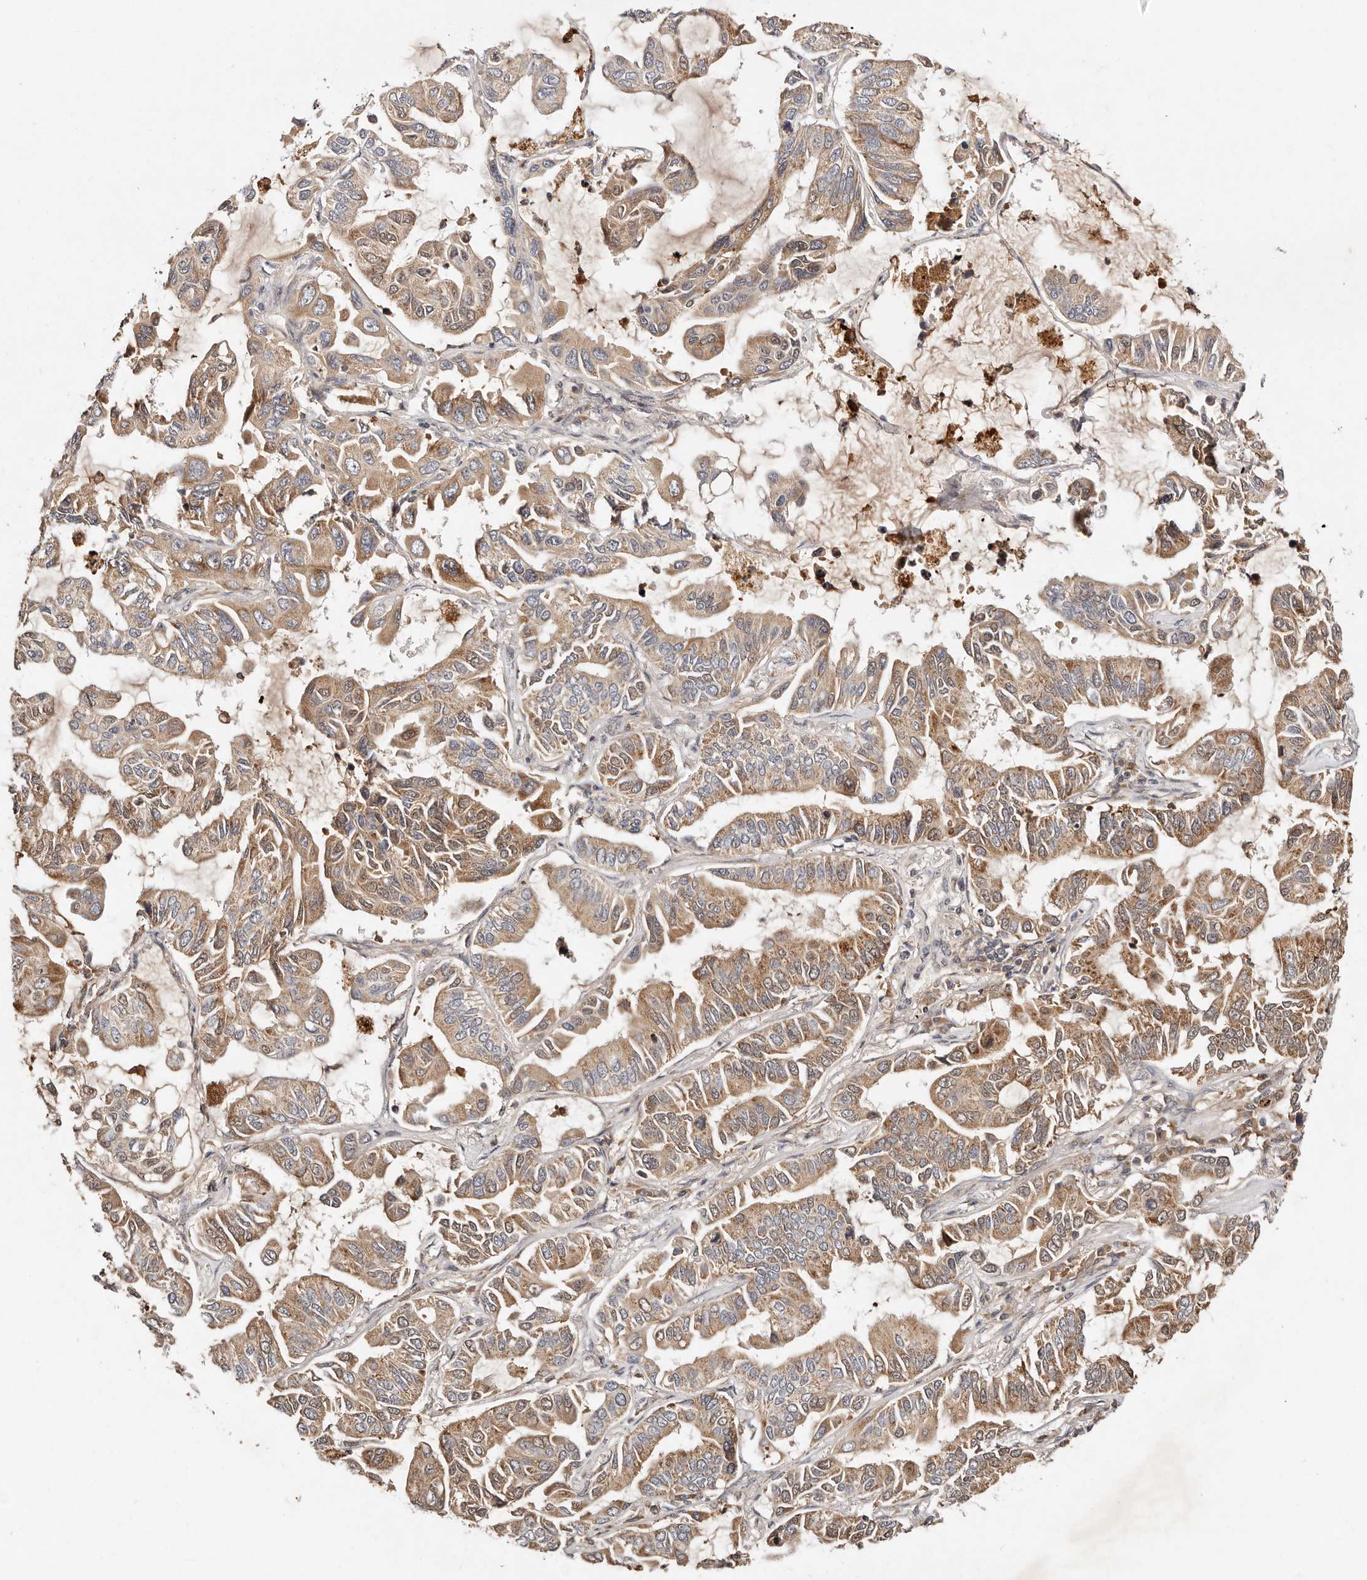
{"staining": {"intensity": "moderate", "quantity": ">75%", "location": "cytoplasmic/membranous"}, "tissue": "lung cancer", "cell_type": "Tumor cells", "image_type": "cancer", "snomed": [{"axis": "morphology", "description": "Adenocarcinoma, NOS"}, {"axis": "topography", "description": "Lung"}], "caption": "A micrograph showing moderate cytoplasmic/membranous positivity in about >75% of tumor cells in adenocarcinoma (lung), as visualized by brown immunohistochemical staining.", "gene": "DENND11", "patient": {"sex": "male", "age": 64}}